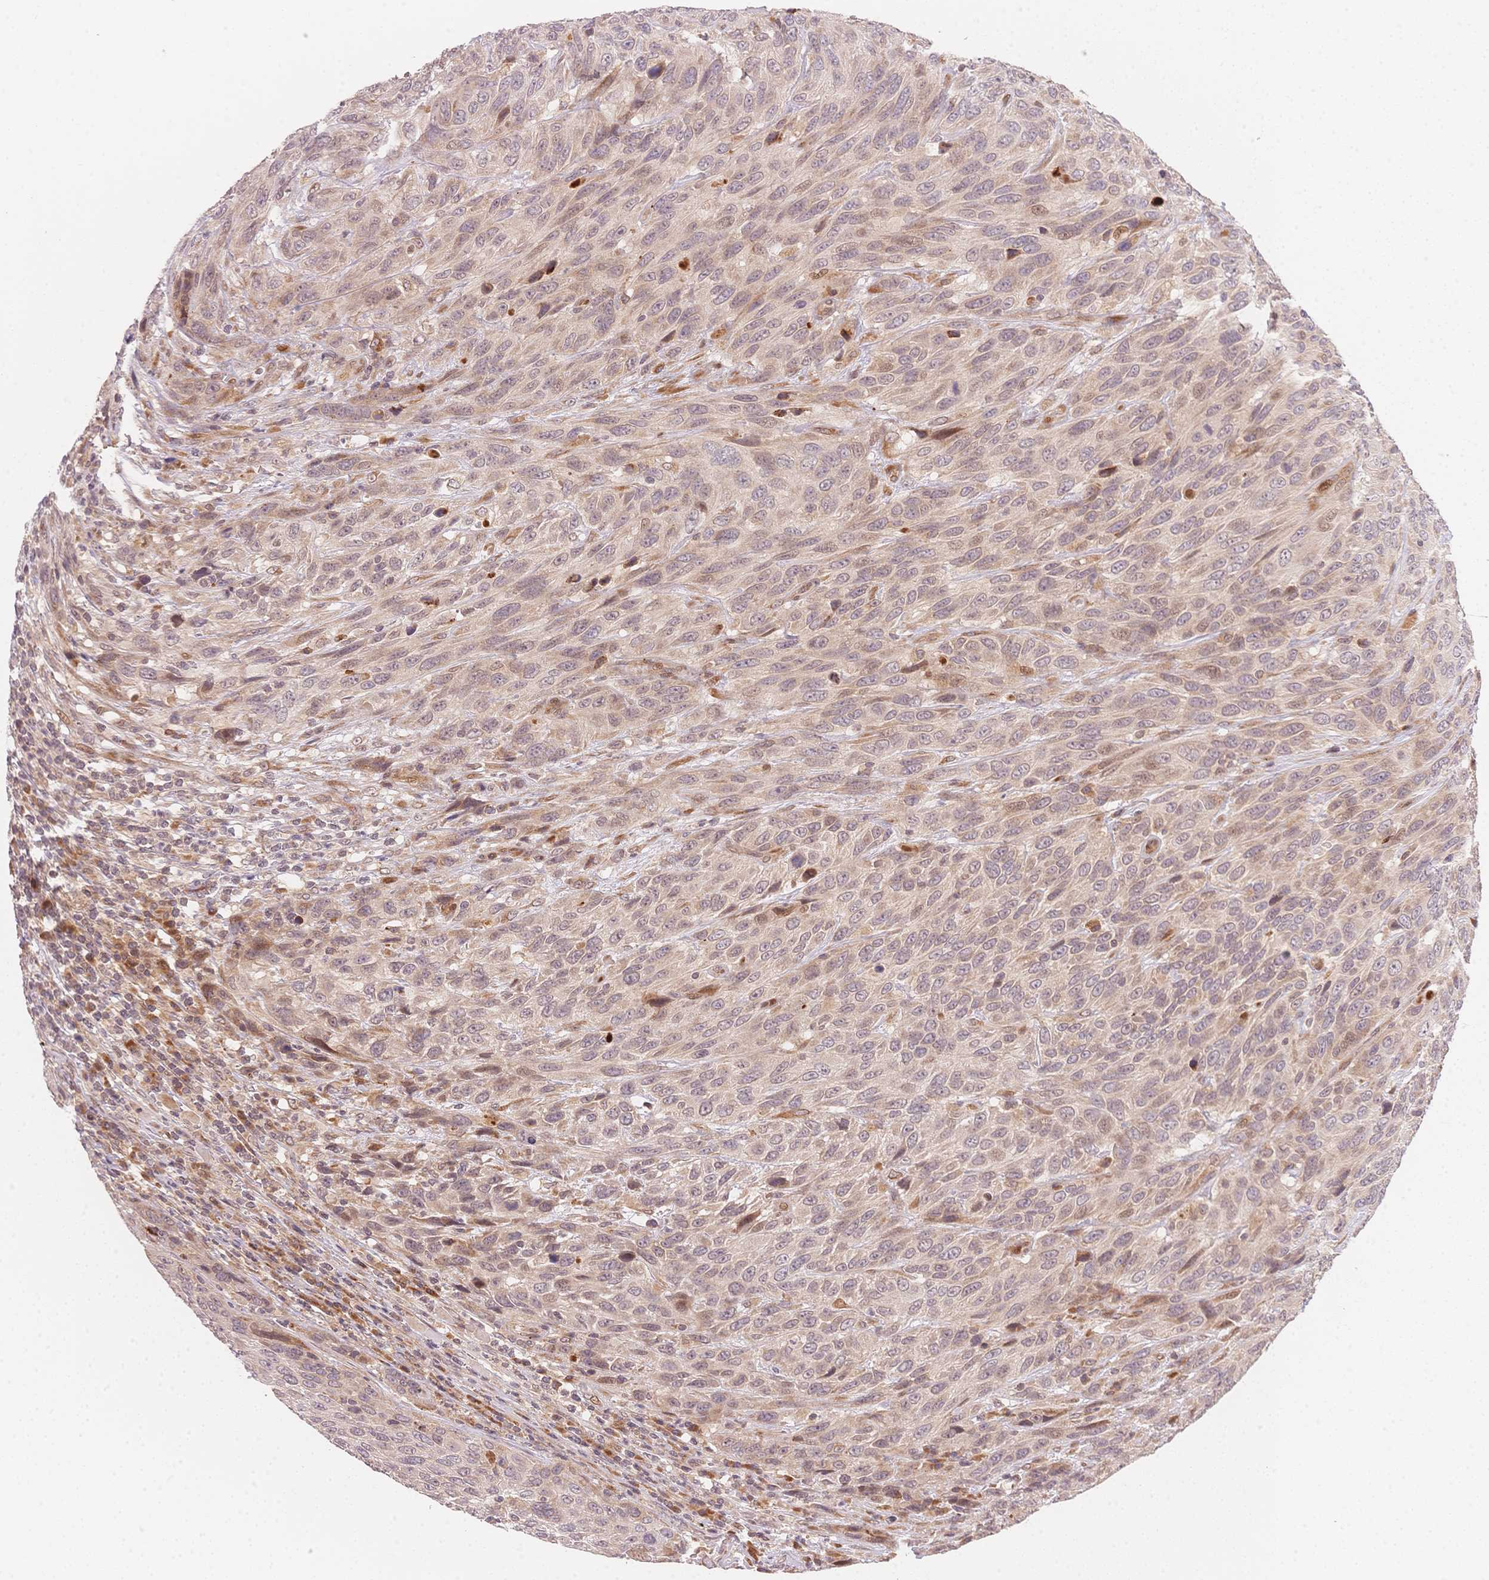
{"staining": {"intensity": "weak", "quantity": "25%-75%", "location": "cytoplasmic/membranous,nuclear"}, "tissue": "urothelial cancer", "cell_type": "Tumor cells", "image_type": "cancer", "snomed": [{"axis": "morphology", "description": "Urothelial carcinoma, High grade"}, {"axis": "topography", "description": "Urinary bladder"}], "caption": "Tumor cells show low levels of weak cytoplasmic/membranous and nuclear expression in about 25%-75% of cells in urothelial carcinoma (high-grade).", "gene": "STK39", "patient": {"sex": "female", "age": 70}}